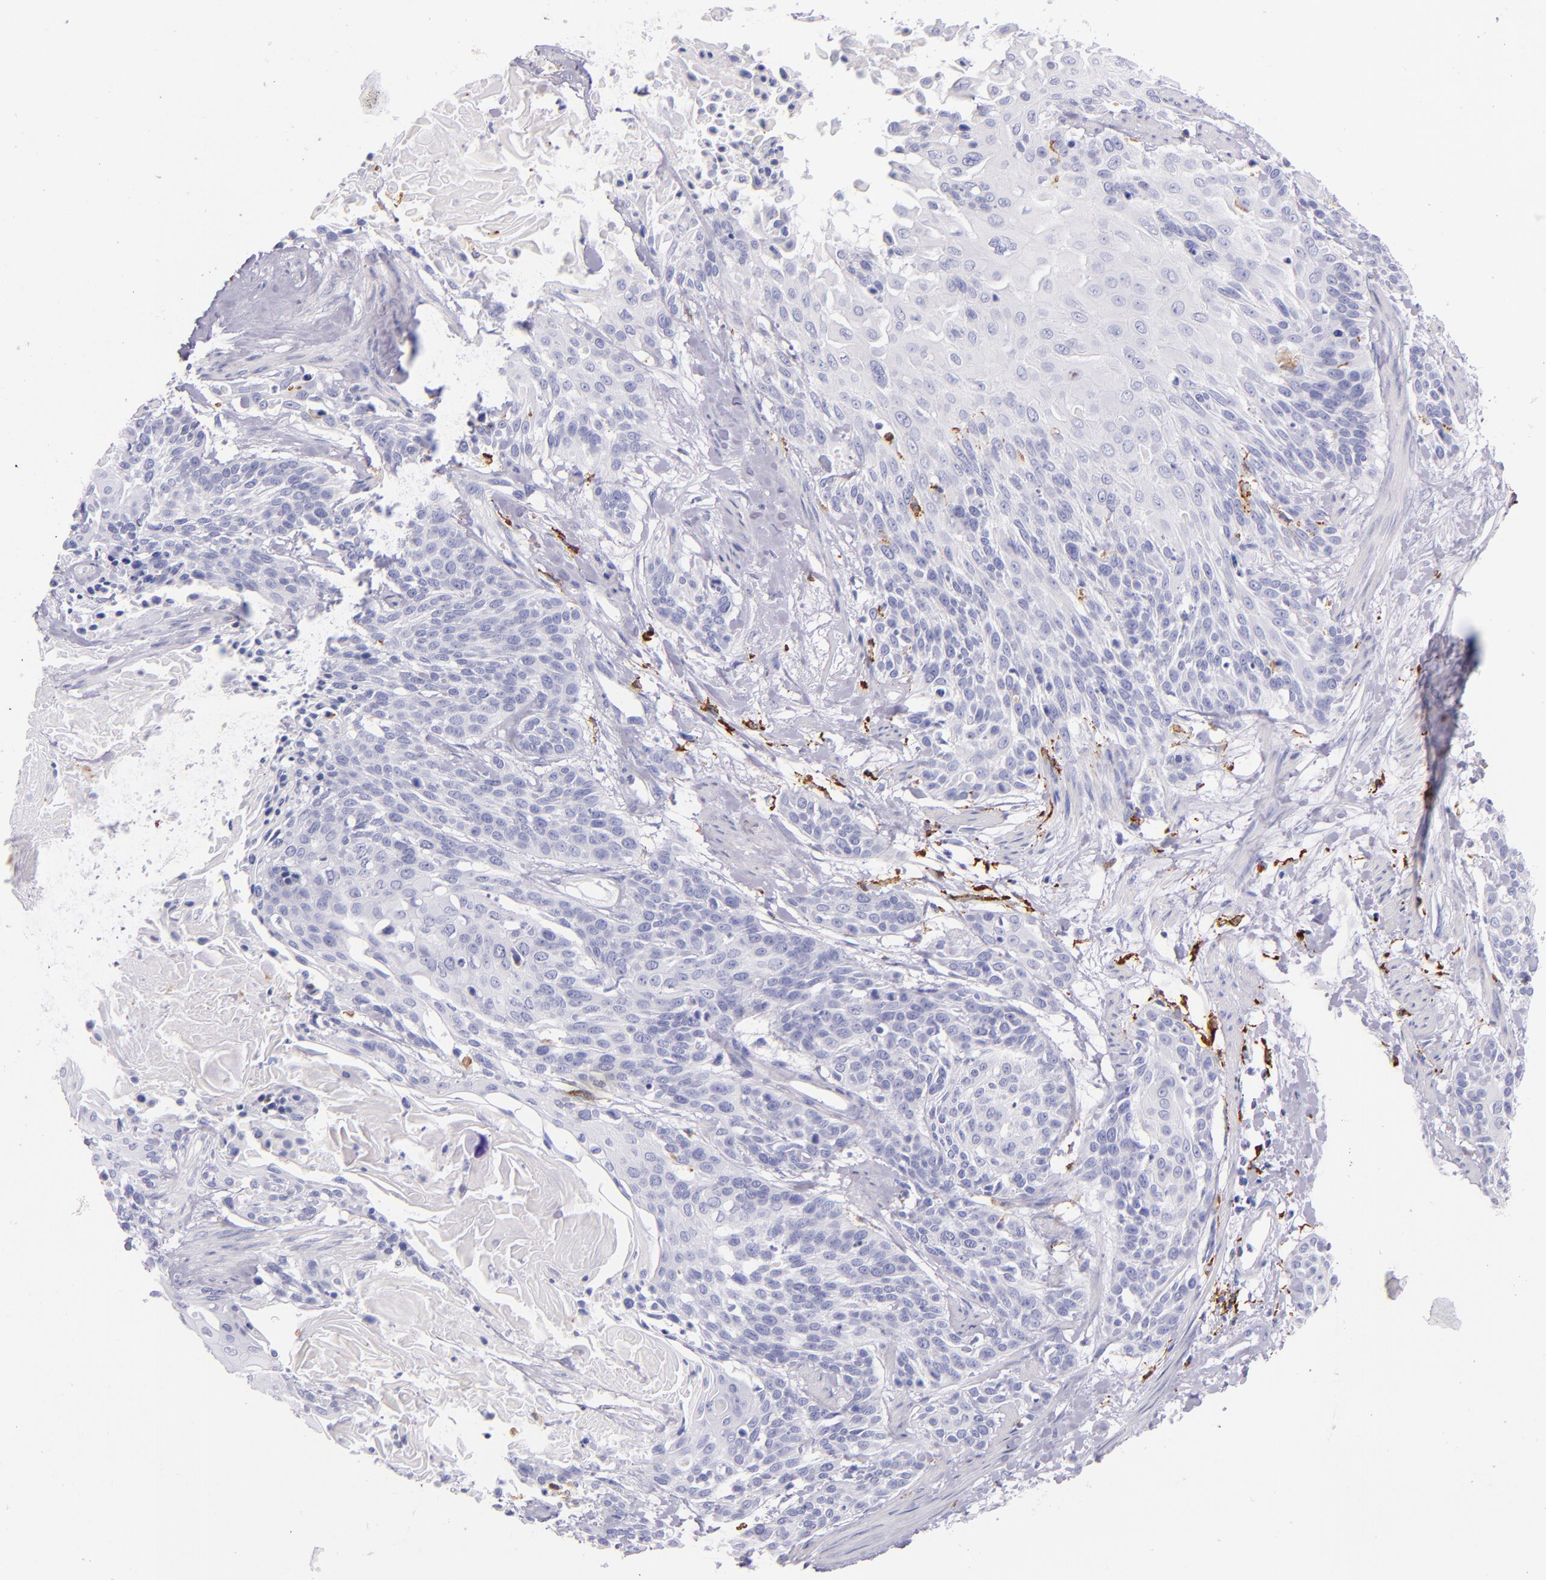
{"staining": {"intensity": "negative", "quantity": "none", "location": "none"}, "tissue": "cervical cancer", "cell_type": "Tumor cells", "image_type": "cancer", "snomed": [{"axis": "morphology", "description": "Squamous cell carcinoma, NOS"}, {"axis": "topography", "description": "Cervix"}], "caption": "DAB (3,3'-diaminobenzidine) immunohistochemical staining of human squamous cell carcinoma (cervical) exhibits no significant expression in tumor cells.", "gene": "CD163", "patient": {"sex": "female", "age": 57}}